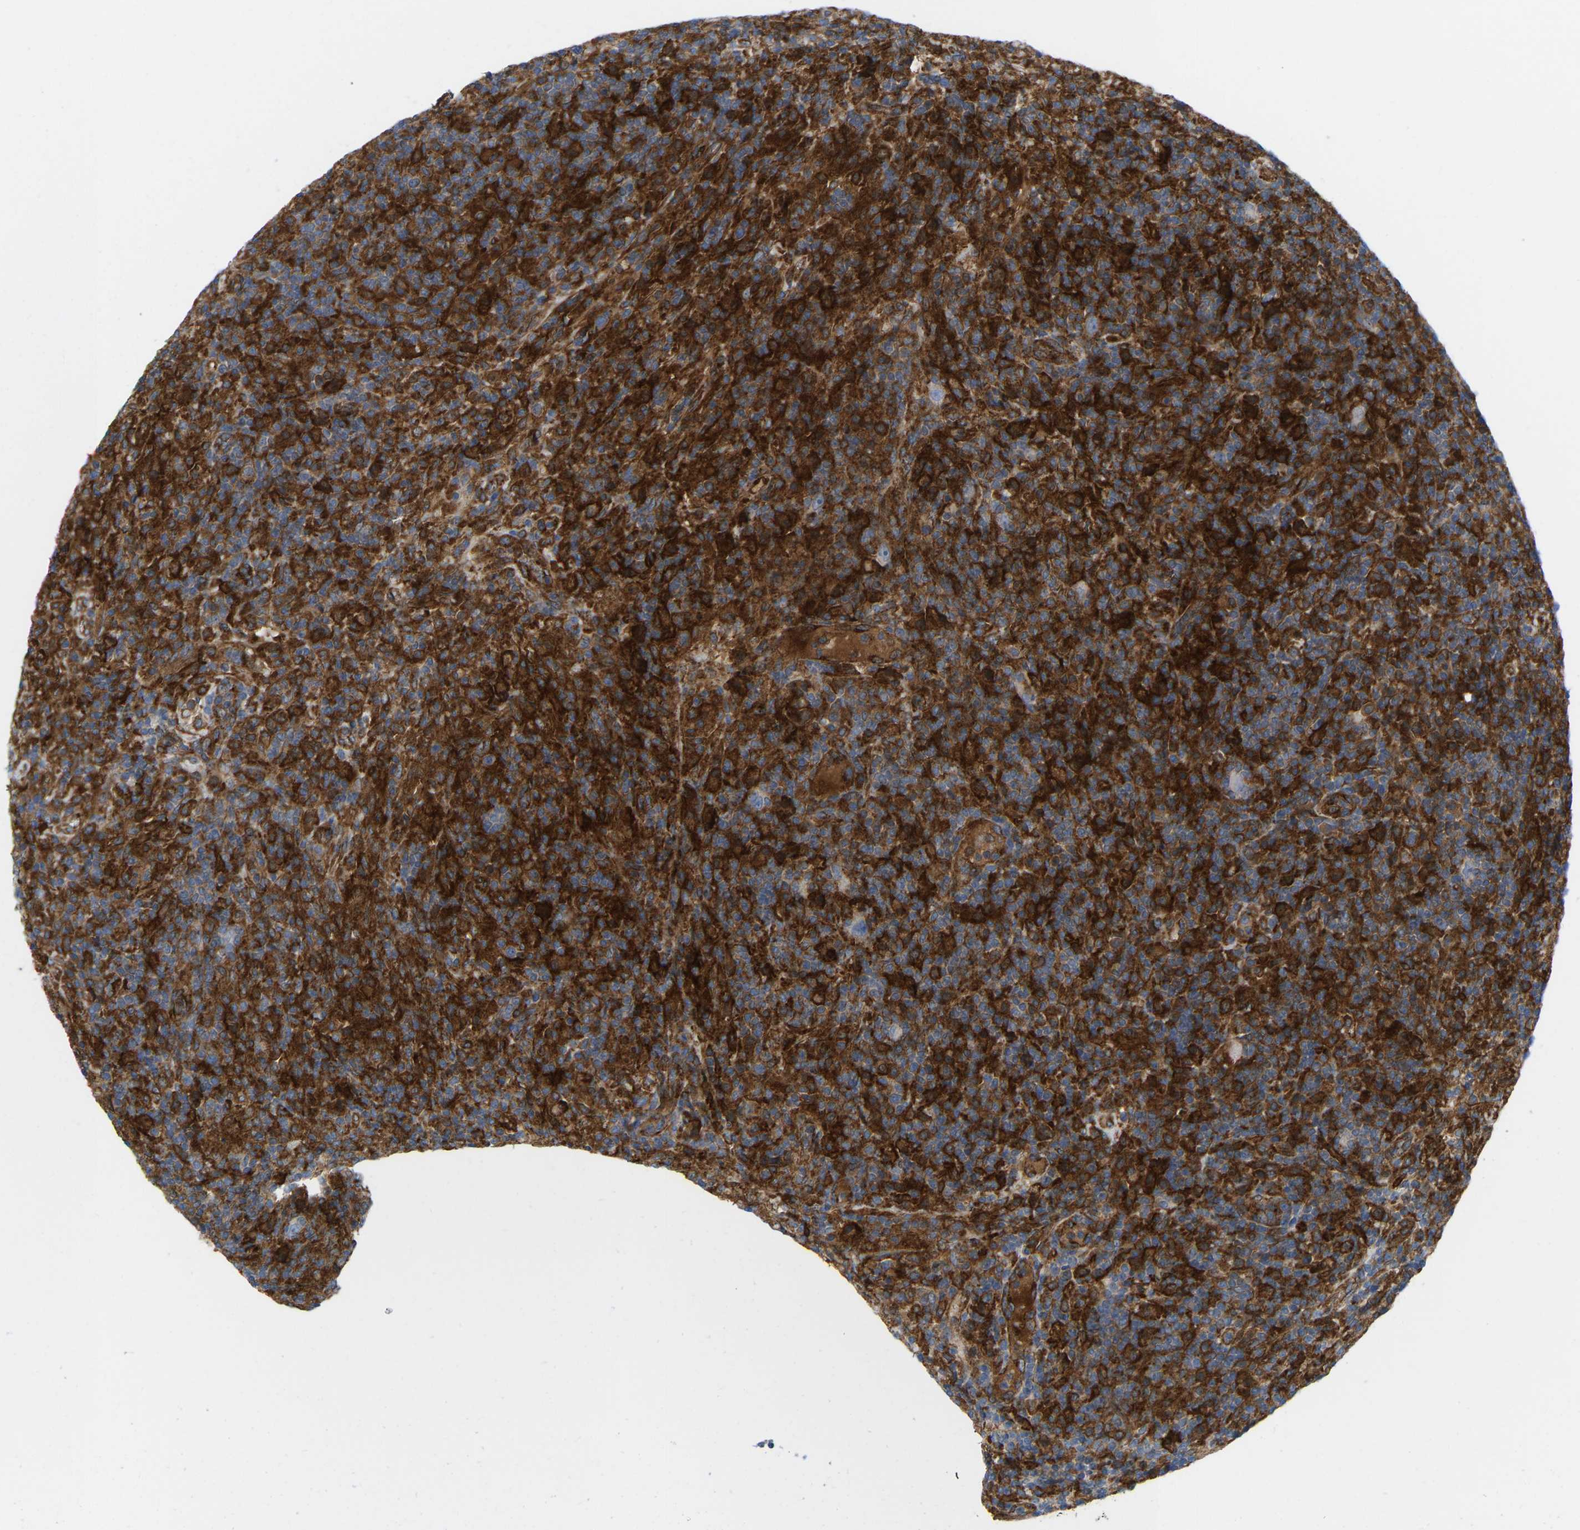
{"staining": {"intensity": "negative", "quantity": "none", "location": "none"}, "tissue": "lymphoma", "cell_type": "Tumor cells", "image_type": "cancer", "snomed": [{"axis": "morphology", "description": "Hodgkin's disease, NOS"}, {"axis": "topography", "description": "Lymph node"}], "caption": "Human Hodgkin's disease stained for a protein using IHC exhibits no staining in tumor cells.", "gene": "PICALM", "patient": {"sex": "male", "age": 70}}